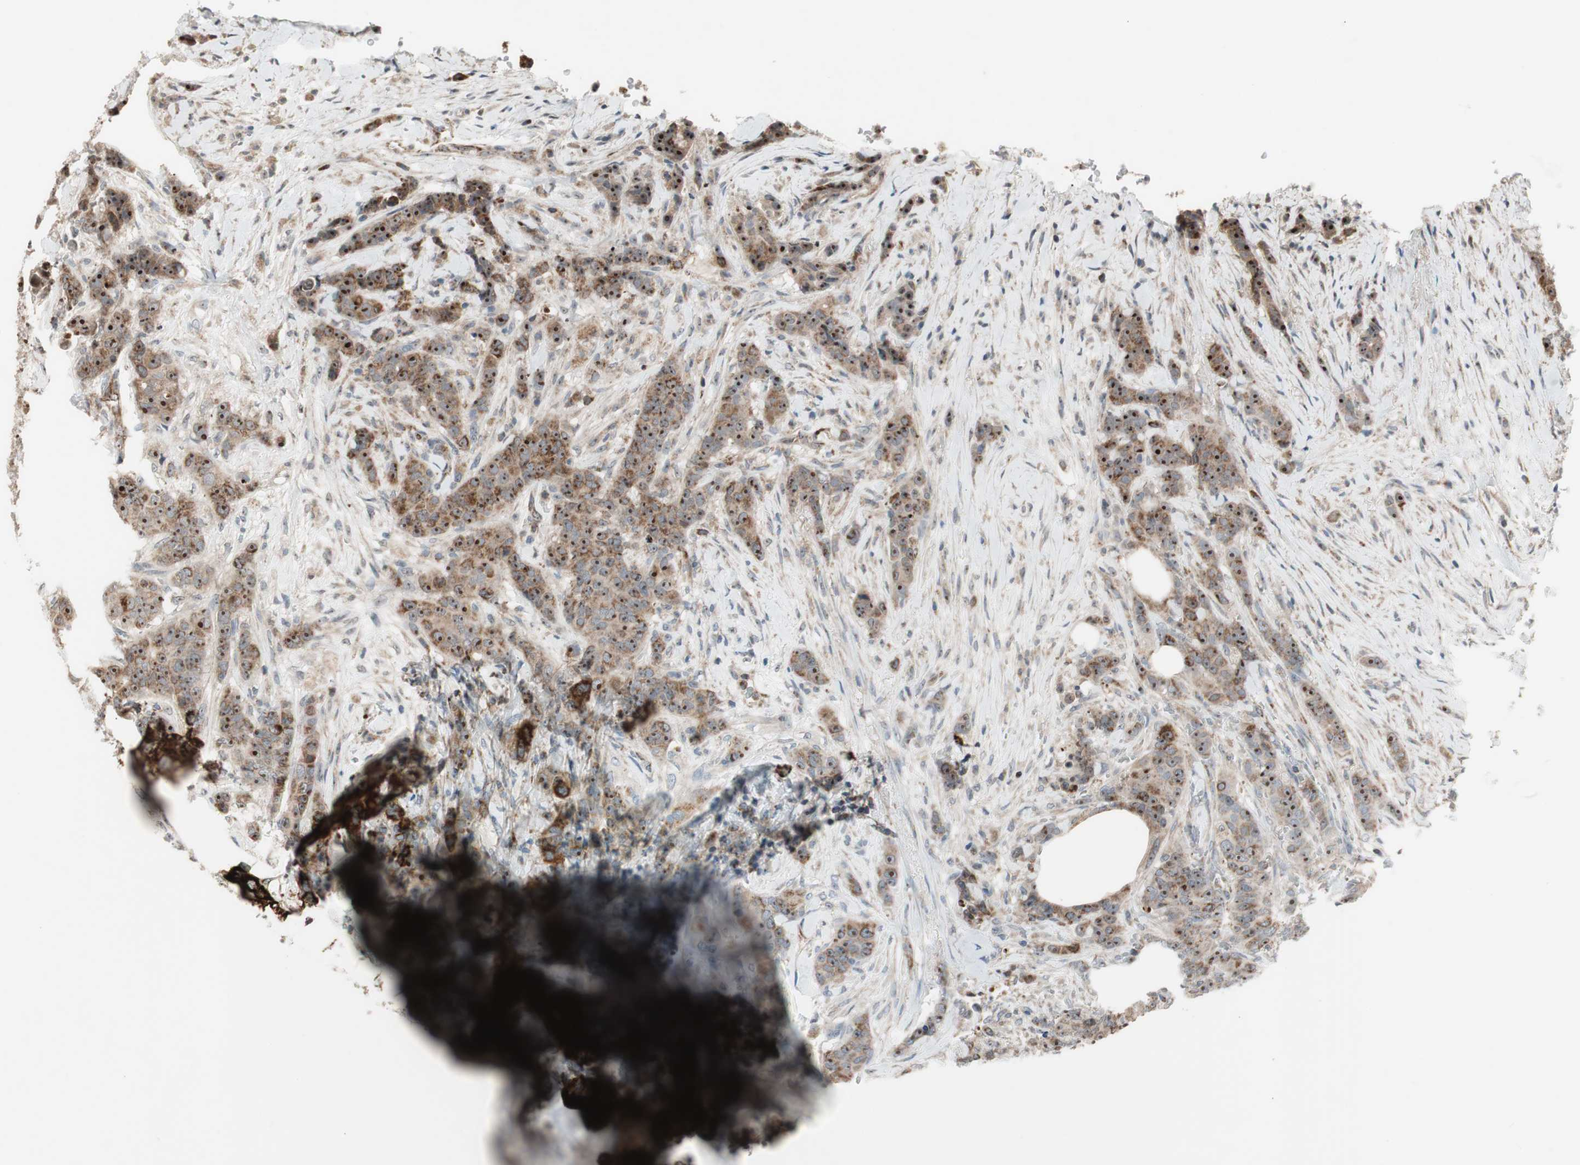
{"staining": {"intensity": "moderate", "quantity": ">75%", "location": "cytoplasmic/membranous"}, "tissue": "breast cancer", "cell_type": "Tumor cells", "image_type": "cancer", "snomed": [{"axis": "morphology", "description": "Duct carcinoma"}, {"axis": "topography", "description": "Breast"}], "caption": "The photomicrograph exhibits staining of breast invasive ductal carcinoma, revealing moderate cytoplasmic/membranous protein positivity (brown color) within tumor cells.", "gene": "CPT1A", "patient": {"sex": "female", "age": 40}}